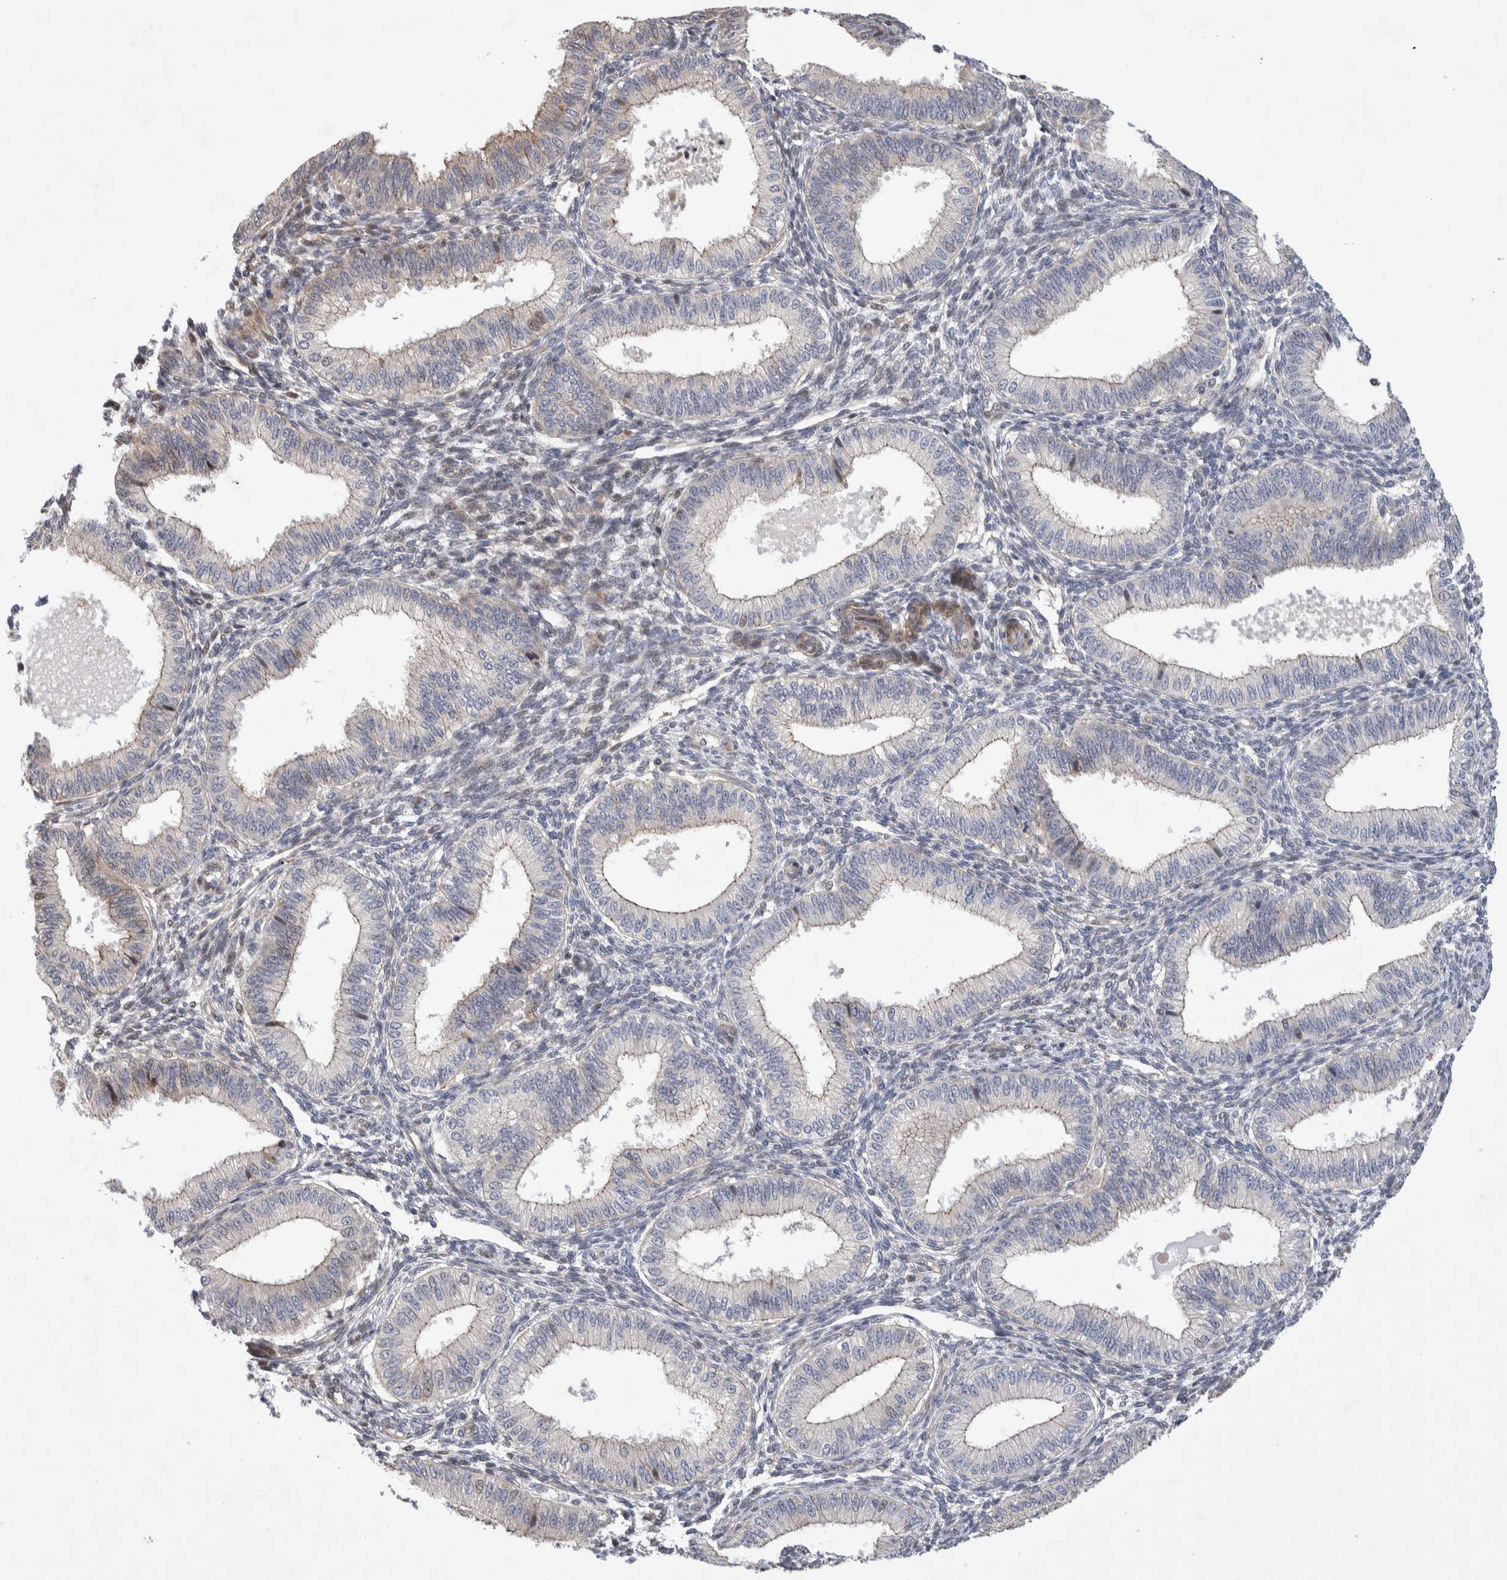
{"staining": {"intensity": "negative", "quantity": "none", "location": "none"}, "tissue": "endometrium", "cell_type": "Cells in endometrial stroma", "image_type": "normal", "snomed": [{"axis": "morphology", "description": "Normal tissue, NOS"}, {"axis": "topography", "description": "Endometrium"}], "caption": "This is an IHC image of benign endometrium. There is no expression in cells in endometrial stroma.", "gene": "LZTS1", "patient": {"sex": "female", "age": 39}}